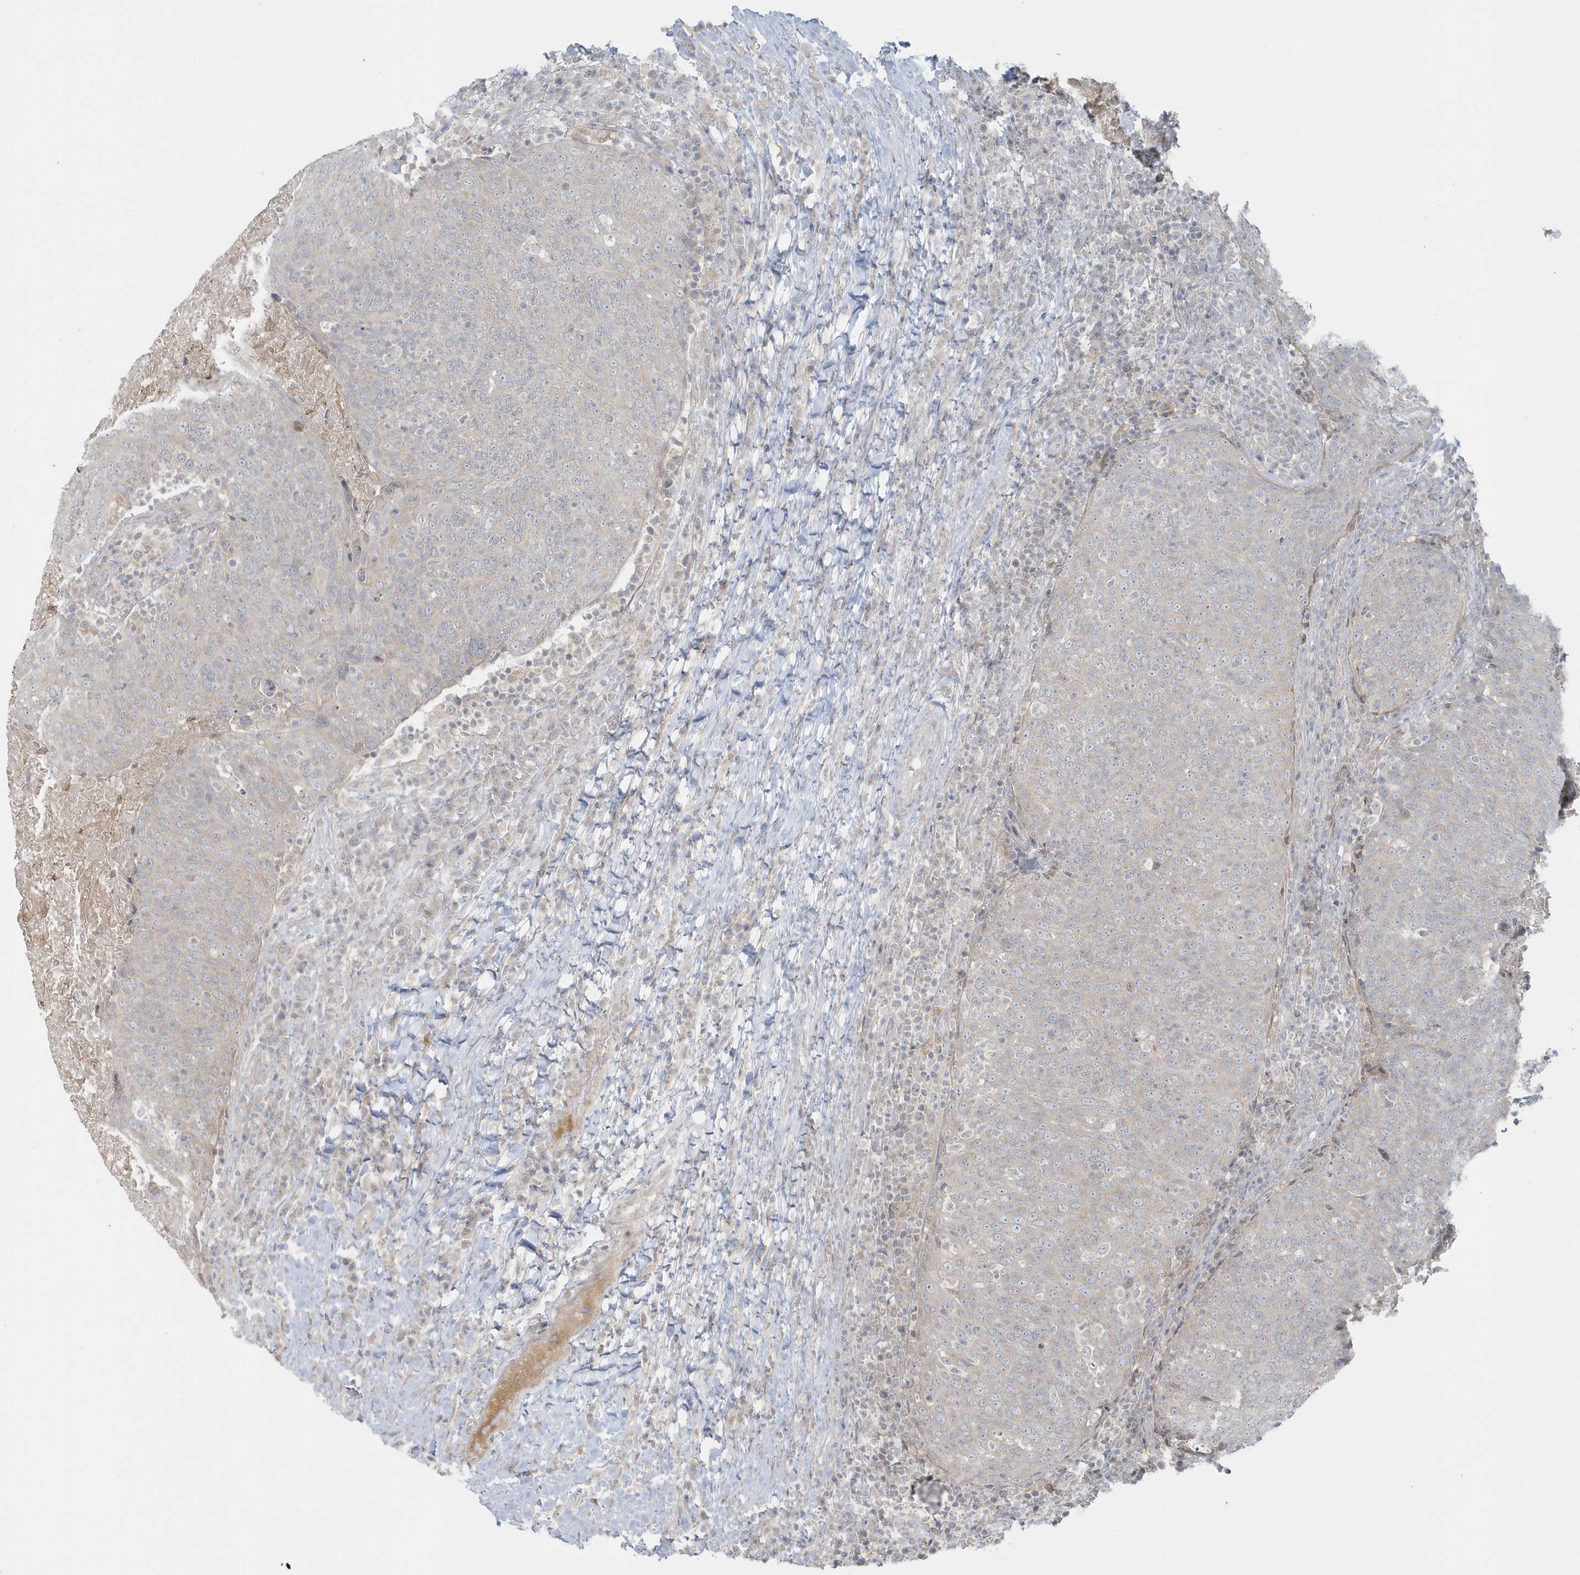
{"staining": {"intensity": "negative", "quantity": "none", "location": "none"}, "tissue": "head and neck cancer", "cell_type": "Tumor cells", "image_type": "cancer", "snomed": [{"axis": "morphology", "description": "Squamous cell carcinoma, NOS"}, {"axis": "morphology", "description": "Squamous cell carcinoma, metastatic, NOS"}, {"axis": "topography", "description": "Lymph node"}, {"axis": "topography", "description": "Head-Neck"}], "caption": "Photomicrograph shows no protein positivity in tumor cells of head and neck cancer (squamous cell carcinoma) tissue.", "gene": "BLTP3A", "patient": {"sex": "male", "age": 62}}